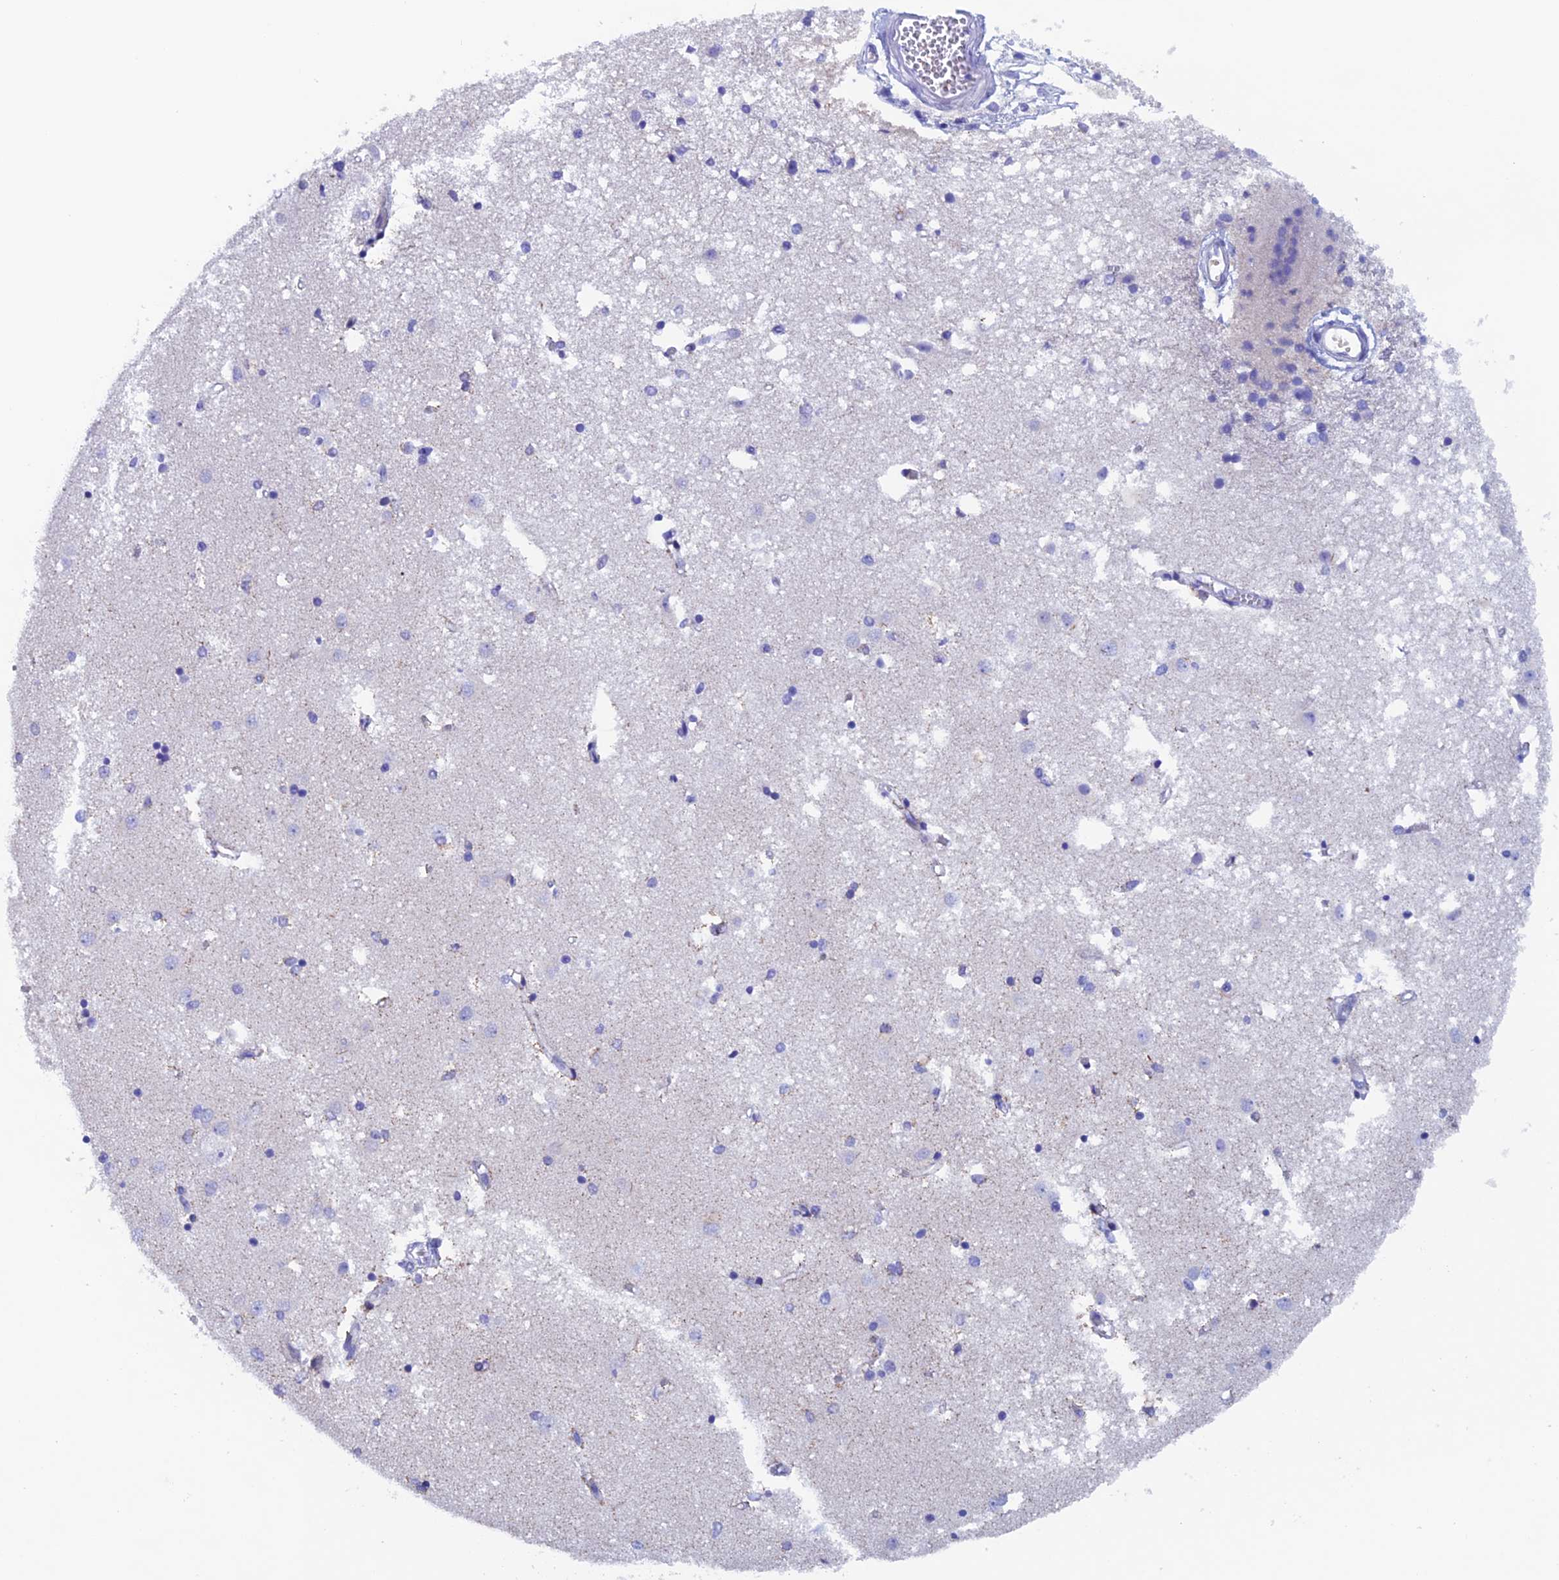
{"staining": {"intensity": "negative", "quantity": "none", "location": "none"}, "tissue": "caudate", "cell_type": "Glial cells", "image_type": "normal", "snomed": [{"axis": "morphology", "description": "Normal tissue, NOS"}, {"axis": "topography", "description": "Lateral ventricle wall"}], "caption": "IHC photomicrograph of normal human caudate stained for a protein (brown), which shows no expression in glial cells.", "gene": "PSMC3IP", "patient": {"sex": "male", "age": 45}}